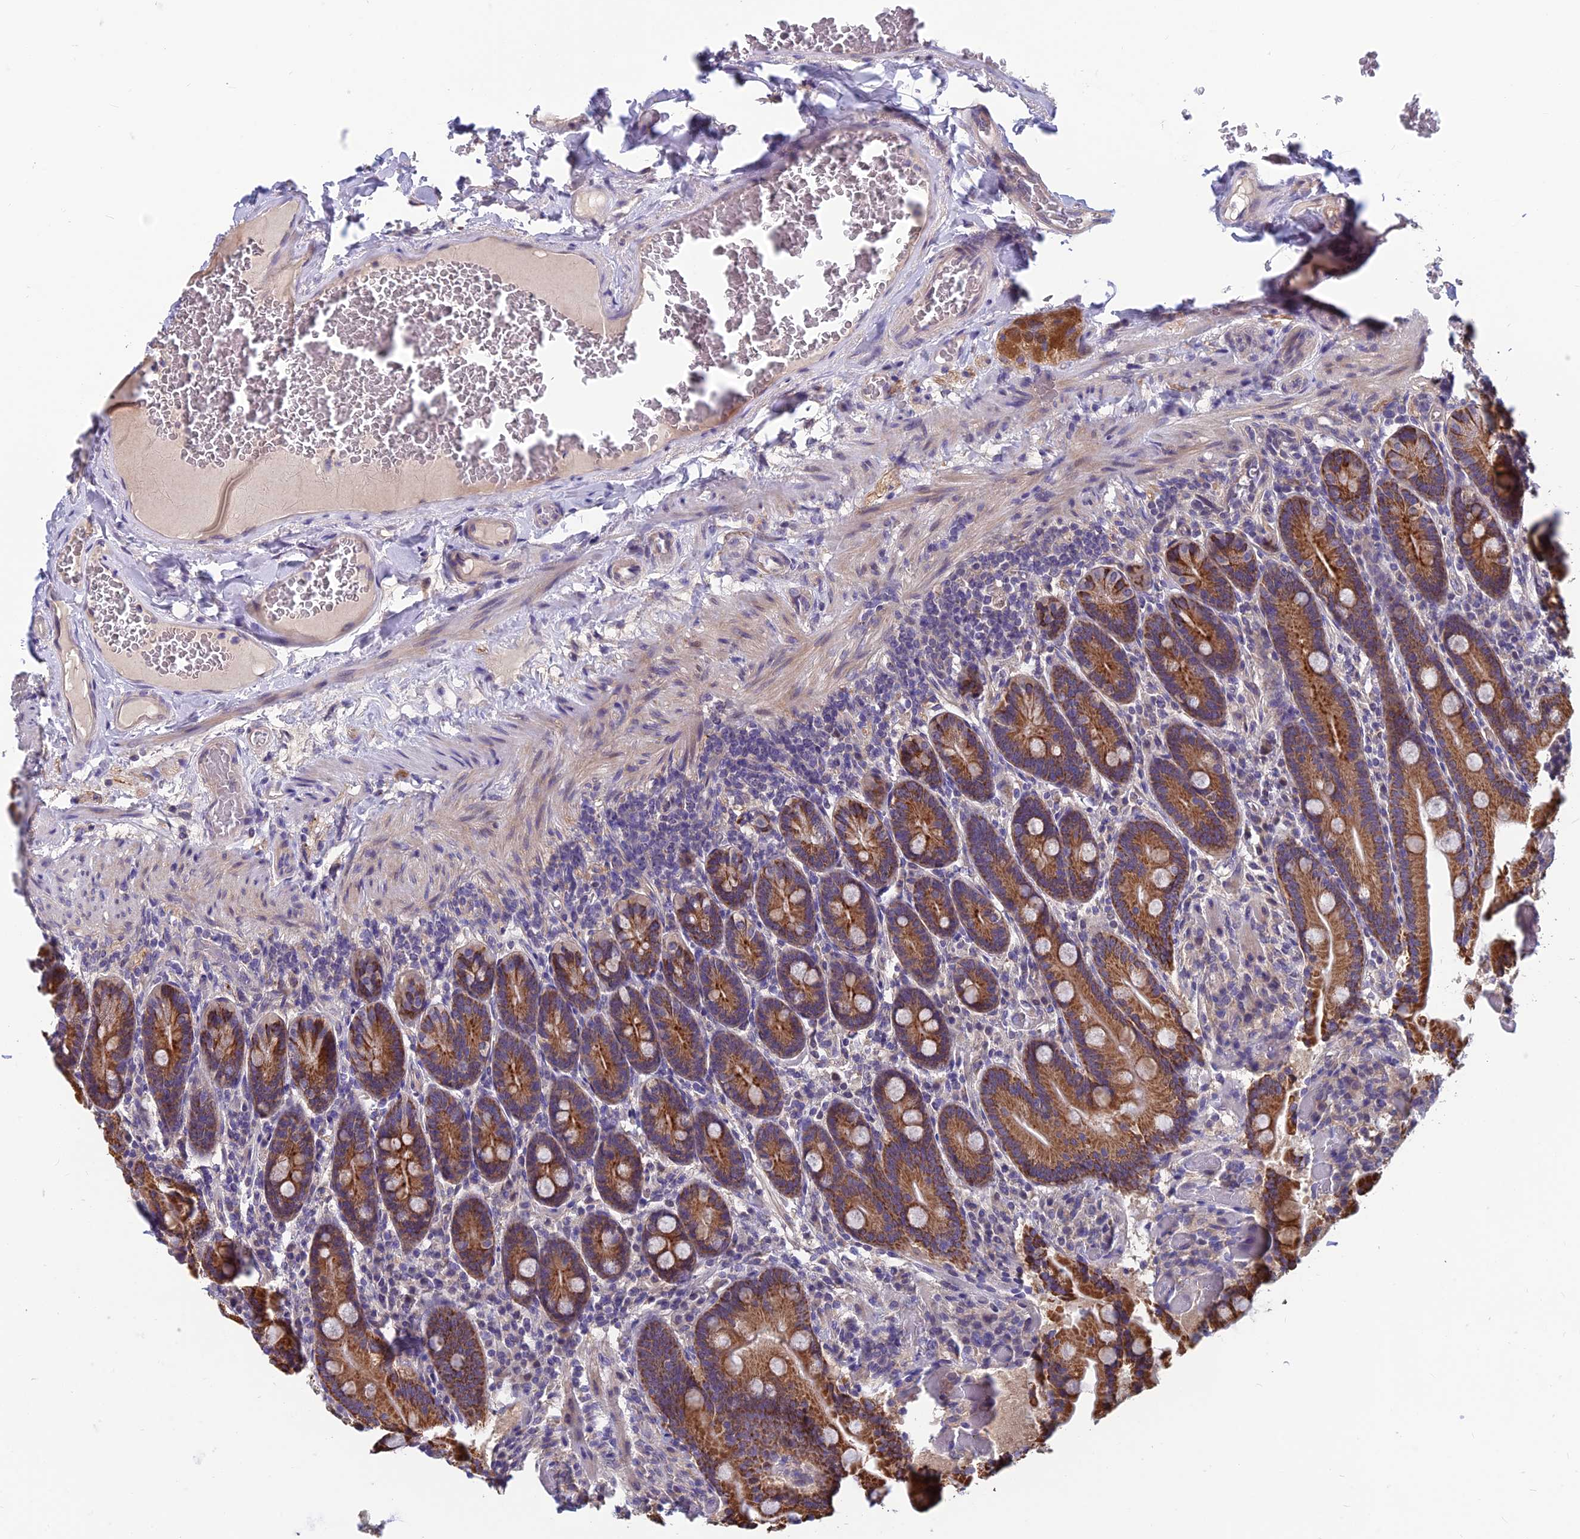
{"staining": {"intensity": "moderate", "quantity": ">75%", "location": "cytoplasmic/membranous"}, "tissue": "duodenum", "cell_type": "Glandular cells", "image_type": "normal", "snomed": [{"axis": "morphology", "description": "Normal tissue, NOS"}, {"axis": "topography", "description": "Duodenum"}], "caption": "Immunohistochemistry image of unremarkable human duodenum stained for a protein (brown), which exhibits medium levels of moderate cytoplasmic/membranous staining in about >75% of glandular cells.", "gene": "HECA", "patient": {"sex": "female", "age": 62}}